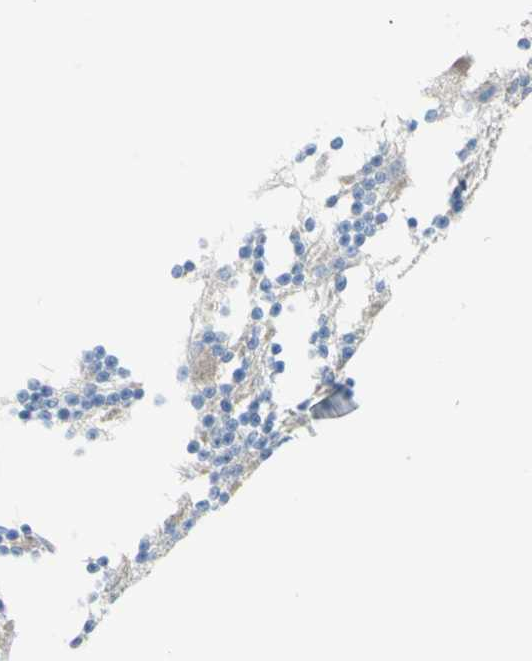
{"staining": {"intensity": "negative", "quantity": "none", "location": "none"}, "tissue": "cerebellum", "cell_type": "Cells in granular layer", "image_type": "normal", "snomed": [{"axis": "morphology", "description": "Normal tissue, NOS"}, {"axis": "topography", "description": "Cerebellum"}], "caption": "IHC photomicrograph of unremarkable human cerebellum stained for a protein (brown), which shows no expression in cells in granular layer.", "gene": "MUC1", "patient": {"sex": "female", "age": 19}}